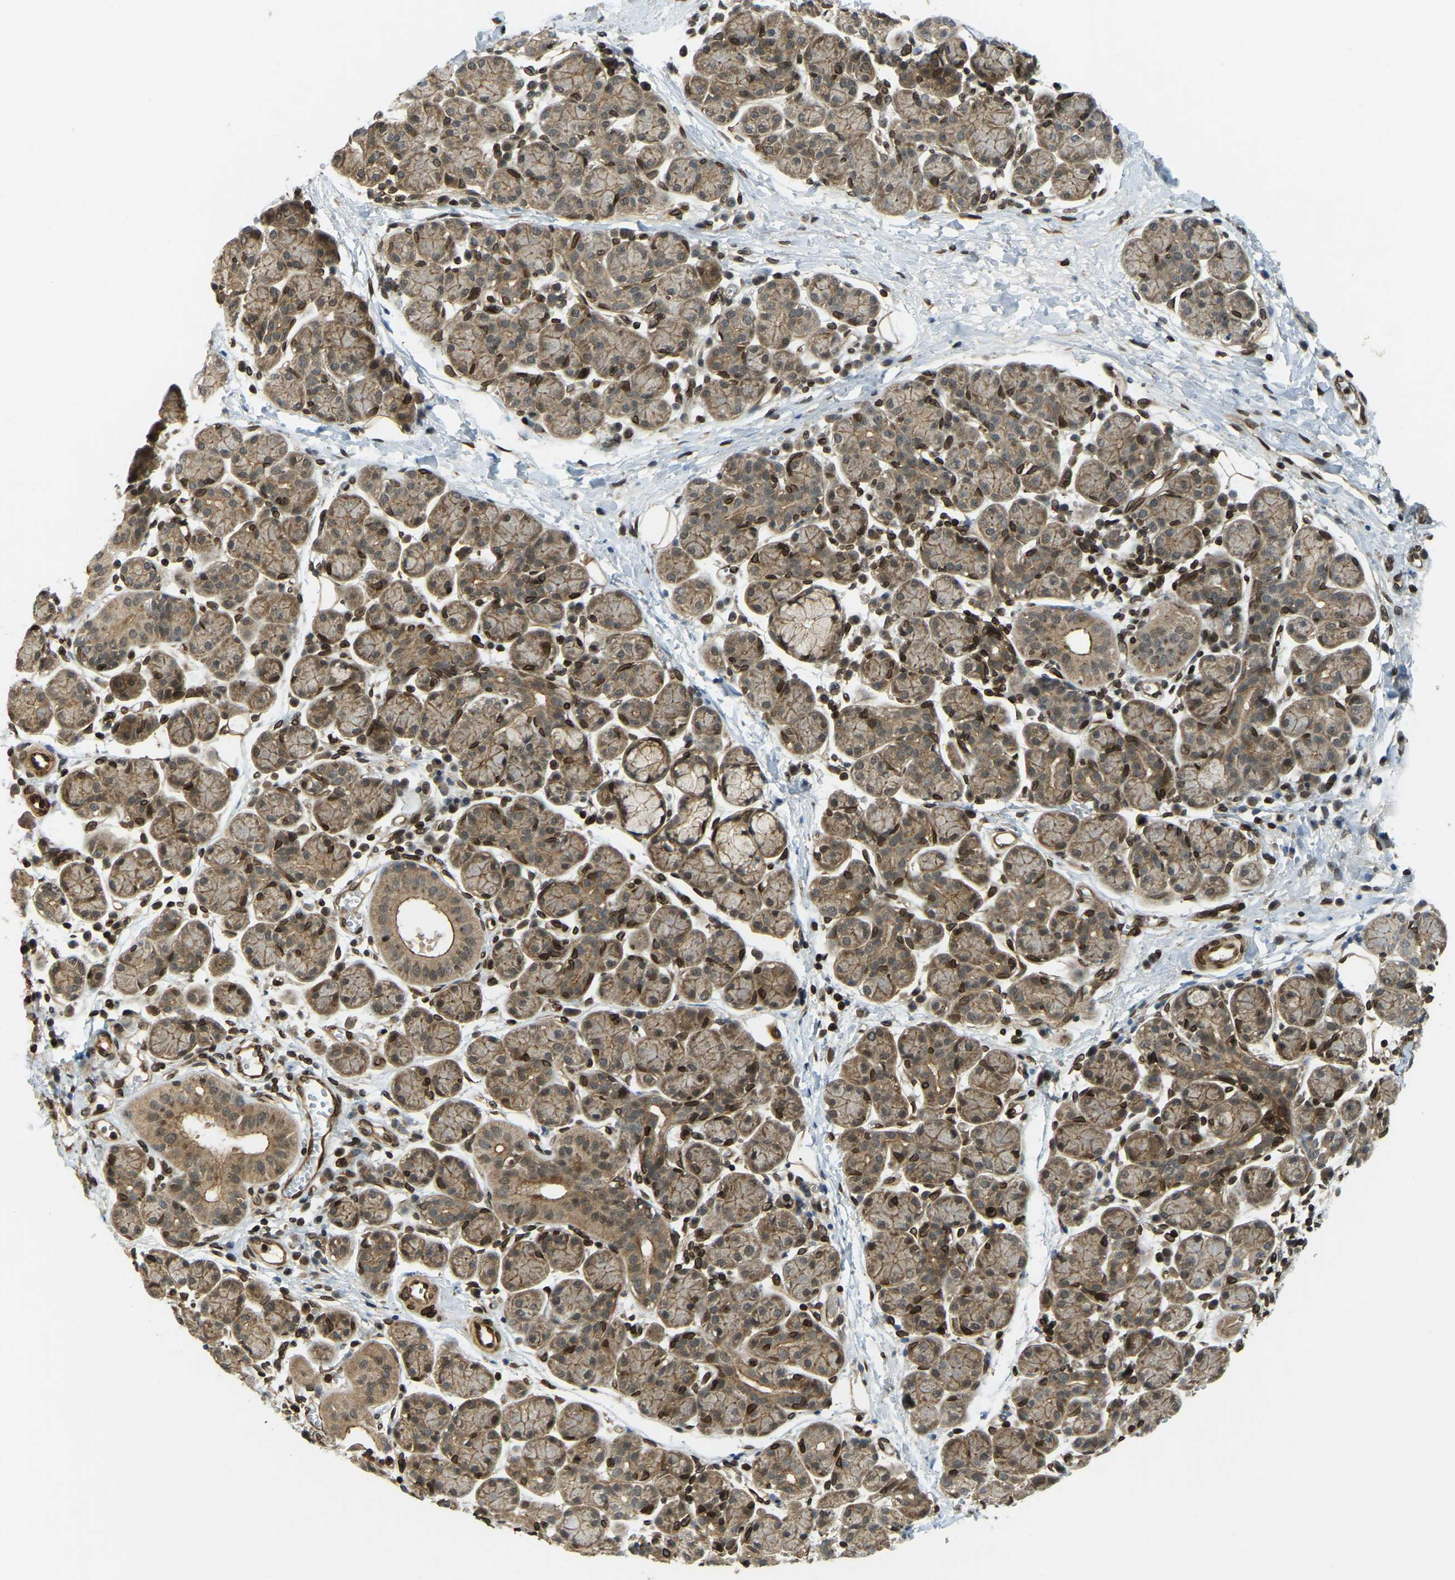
{"staining": {"intensity": "moderate", "quantity": "25%-75%", "location": "cytoplasmic/membranous"}, "tissue": "salivary gland", "cell_type": "Glandular cells", "image_type": "normal", "snomed": [{"axis": "morphology", "description": "Normal tissue, NOS"}, {"axis": "morphology", "description": "Inflammation, NOS"}, {"axis": "topography", "description": "Lymph node"}, {"axis": "topography", "description": "Salivary gland"}], "caption": "Salivary gland stained for a protein displays moderate cytoplasmic/membranous positivity in glandular cells. The protein is shown in brown color, while the nuclei are stained blue.", "gene": "SYNE1", "patient": {"sex": "male", "age": 3}}